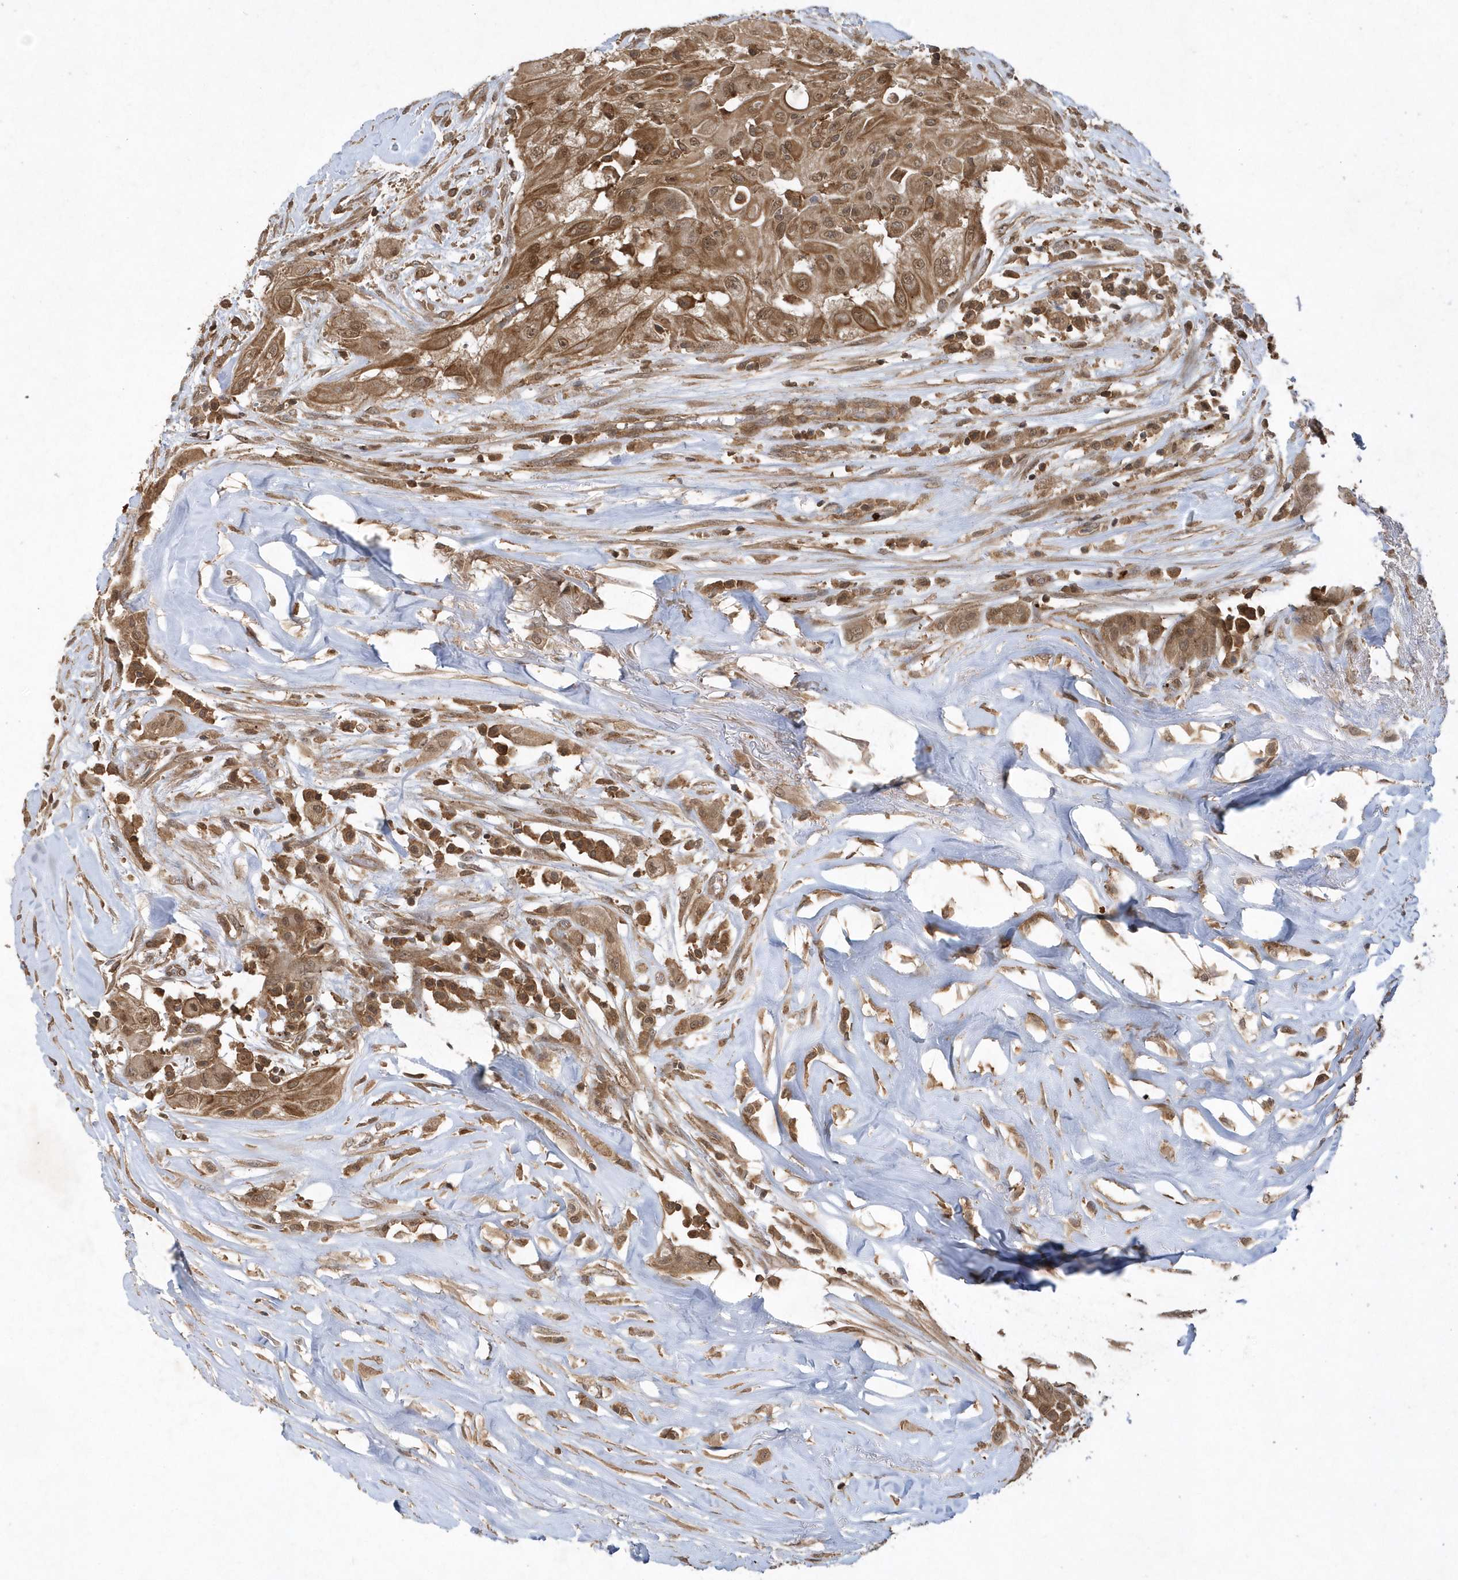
{"staining": {"intensity": "moderate", "quantity": ">75%", "location": "cytoplasmic/membranous,nuclear"}, "tissue": "thyroid cancer", "cell_type": "Tumor cells", "image_type": "cancer", "snomed": [{"axis": "morphology", "description": "Papillary adenocarcinoma, NOS"}, {"axis": "topography", "description": "Thyroid gland"}], "caption": "Thyroid cancer stained with DAB (3,3'-diaminobenzidine) immunohistochemistry (IHC) shows medium levels of moderate cytoplasmic/membranous and nuclear expression in approximately >75% of tumor cells.", "gene": "ACYP1", "patient": {"sex": "female", "age": 59}}